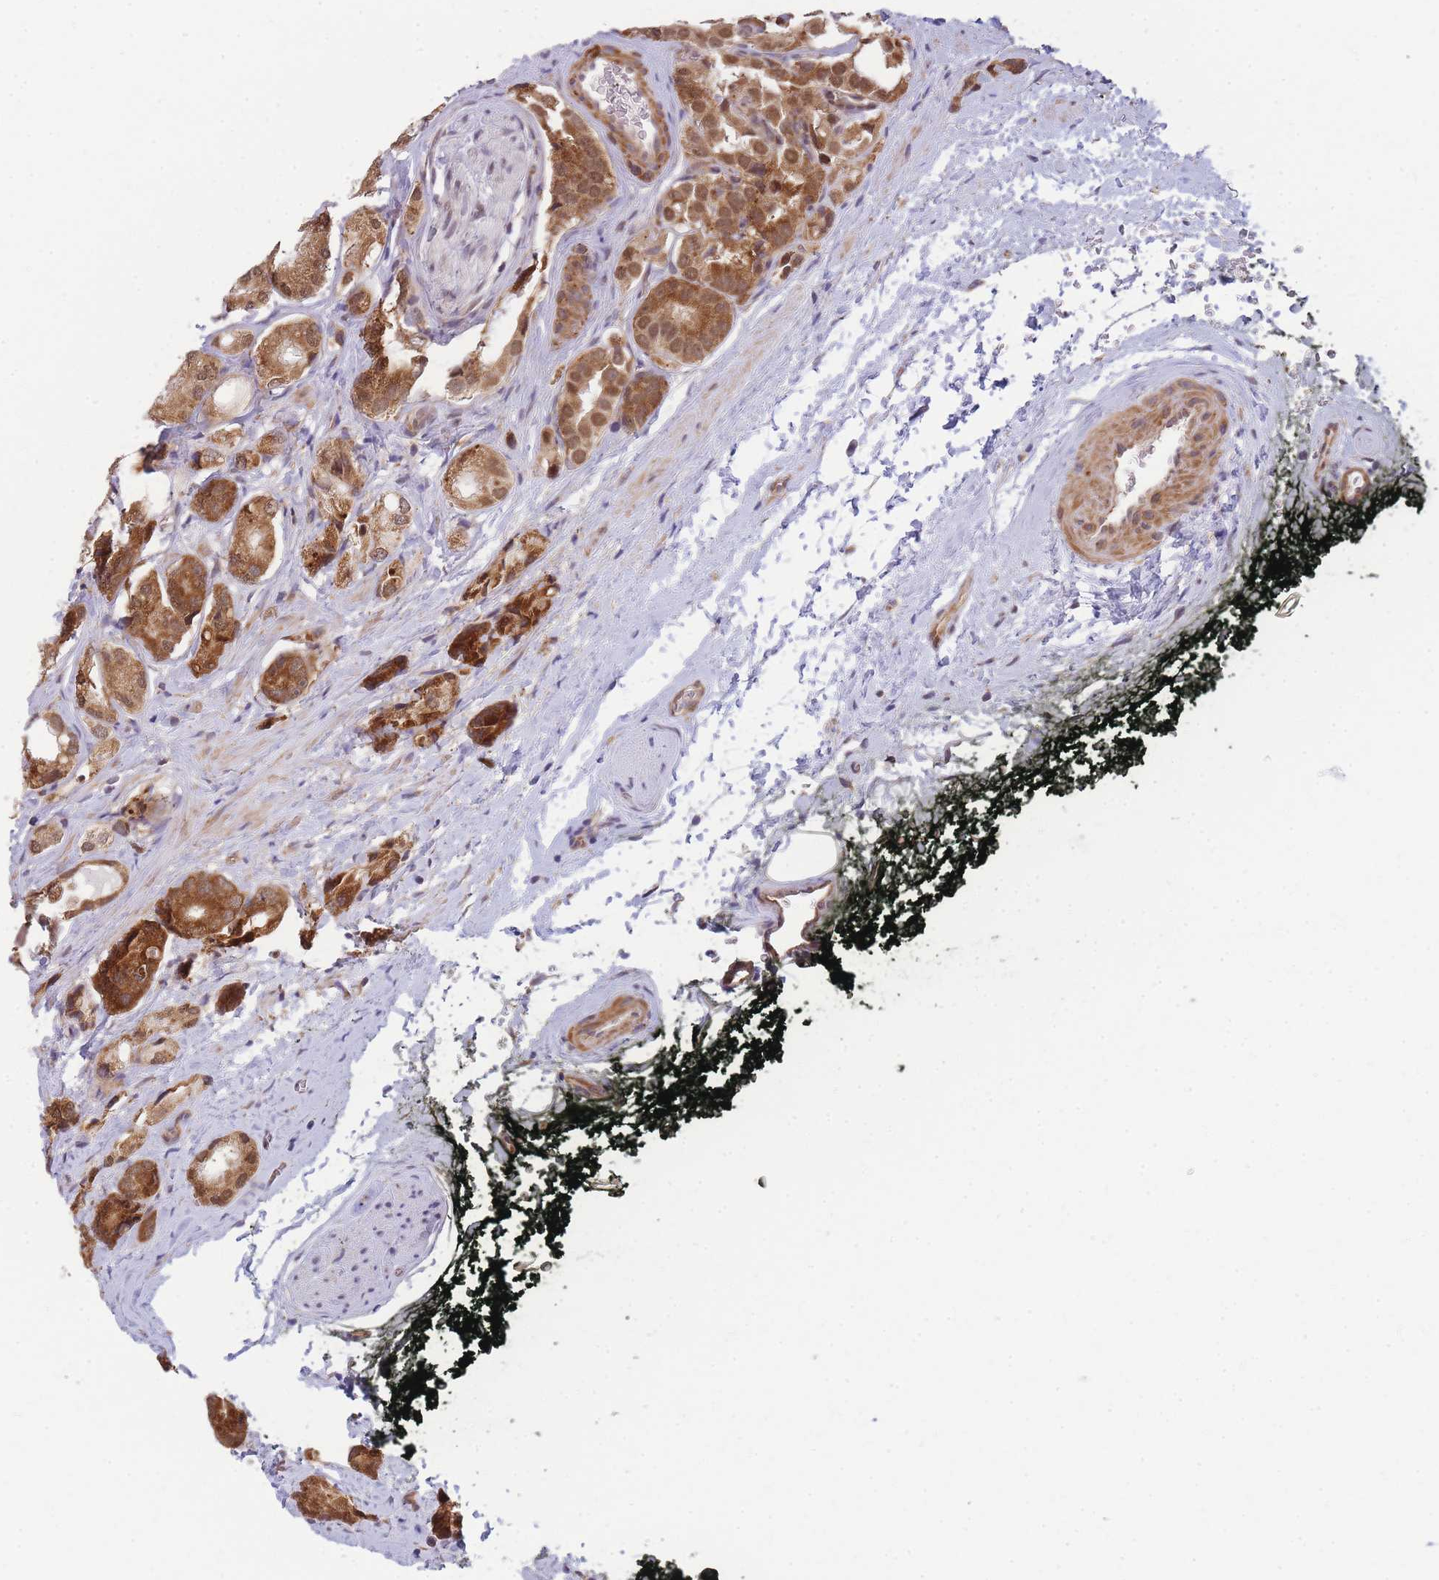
{"staining": {"intensity": "strong", "quantity": ">75%", "location": "cytoplasmic/membranous"}, "tissue": "prostate cancer", "cell_type": "Tumor cells", "image_type": "cancer", "snomed": [{"axis": "morphology", "description": "Adenocarcinoma, High grade"}, {"axis": "topography", "description": "Prostate"}], "caption": "An IHC micrograph of tumor tissue is shown. Protein staining in brown shows strong cytoplasmic/membranous positivity in high-grade adenocarcinoma (prostate) within tumor cells.", "gene": "MRPL23", "patient": {"sex": "male", "age": 71}}